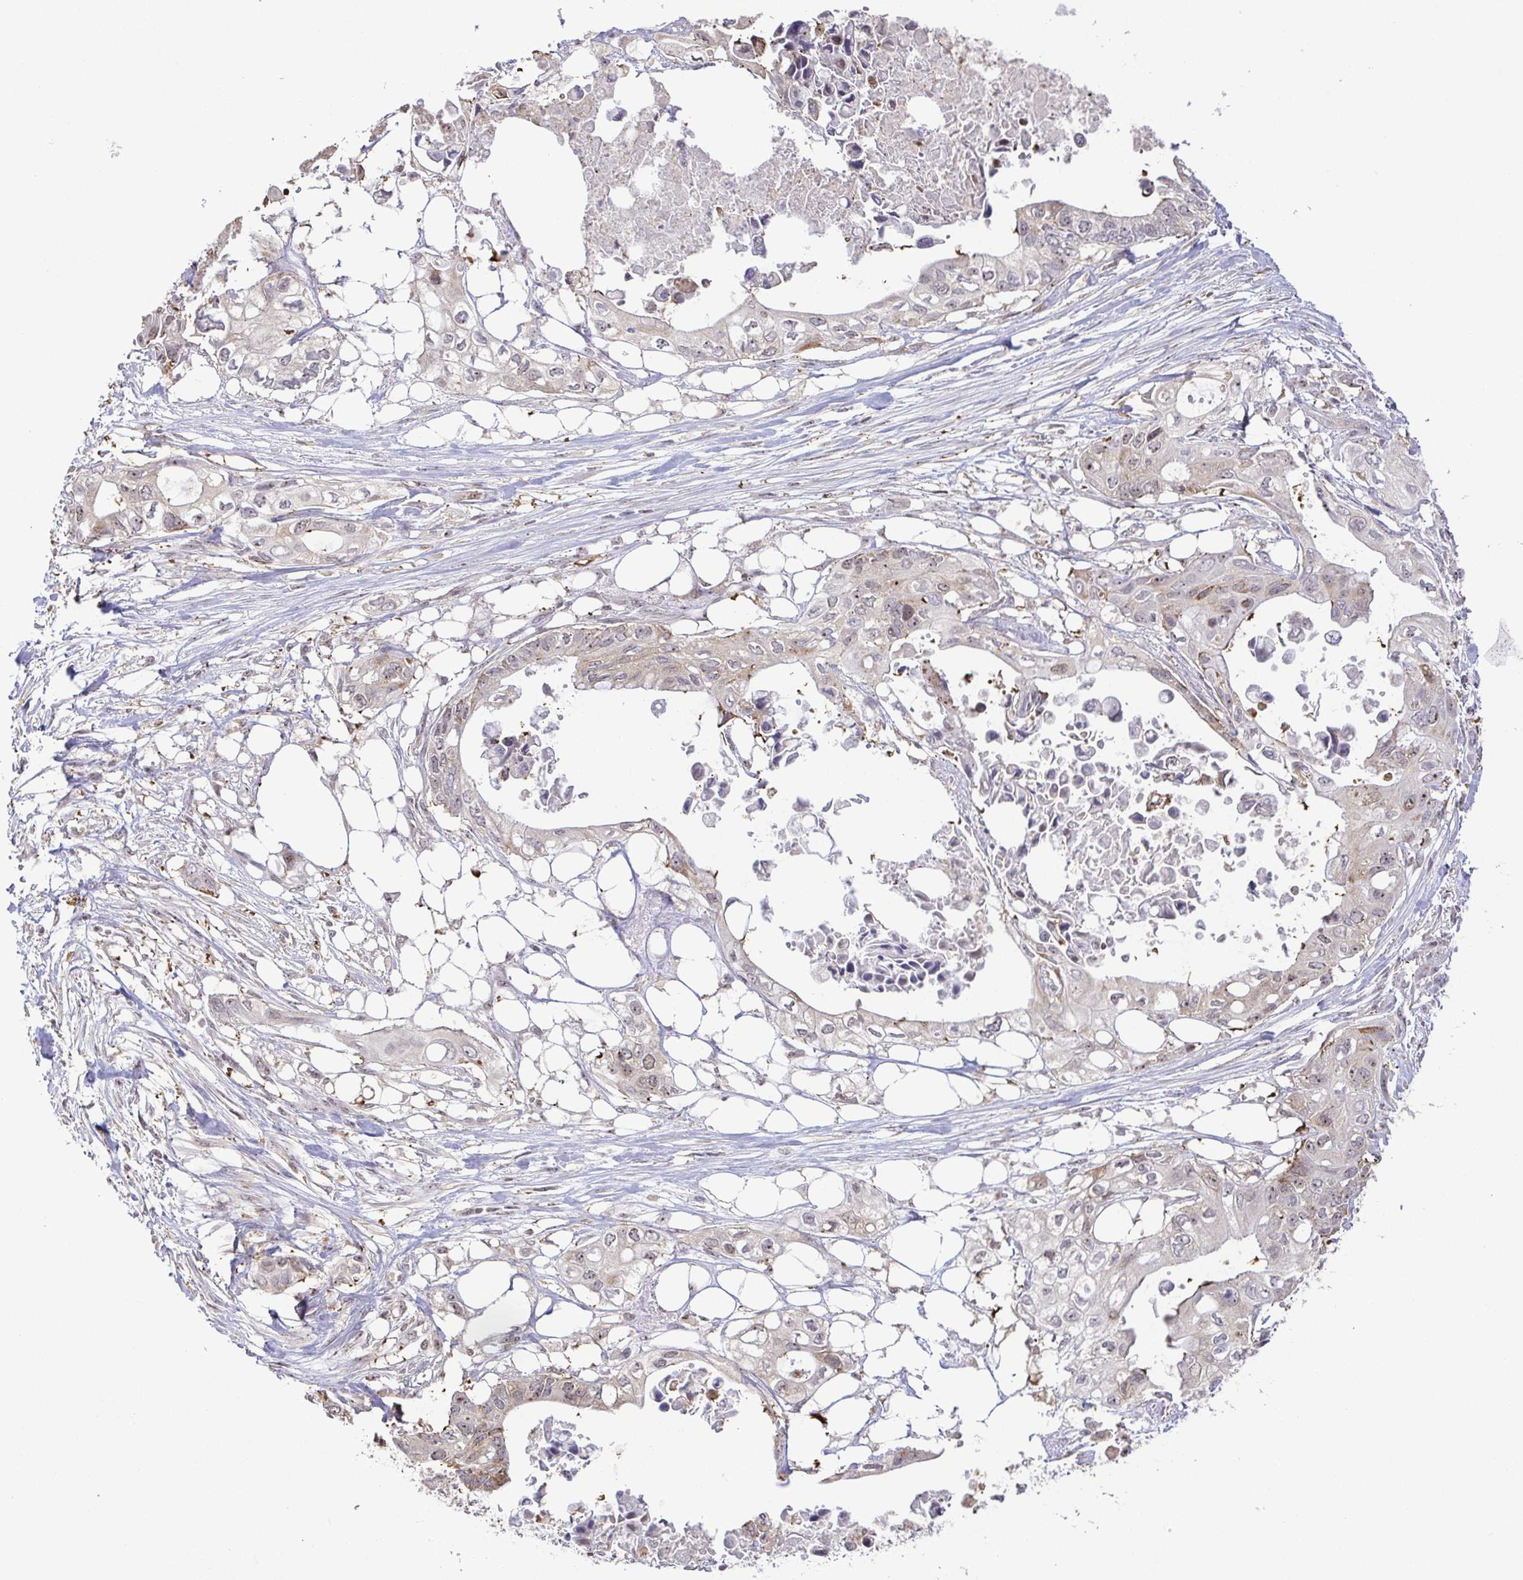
{"staining": {"intensity": "weak", "quantity": "25%-75%", "location": "nuclear"}, "tissue": "pancreatic cancer", "cell_type": "Tumor cells", "image_type": "cancer", "snomed": [{"axis": "morphology", "description": "Adenocarcinoma, NOS"}, {"axis": "topography", "description": "Pancreas"}], "caption": "Tumor cells exhibit low levels of weak nuclear staining in about 25%-75% of cells in human adenocarcinoma (pancreatic). (Stains: DAB in brown, nuclei in blue, Microscopy: brightfield microscopy at high magnification).", "gene": "RSL24D1", "patient": {"sex": "female", "age": 63}}